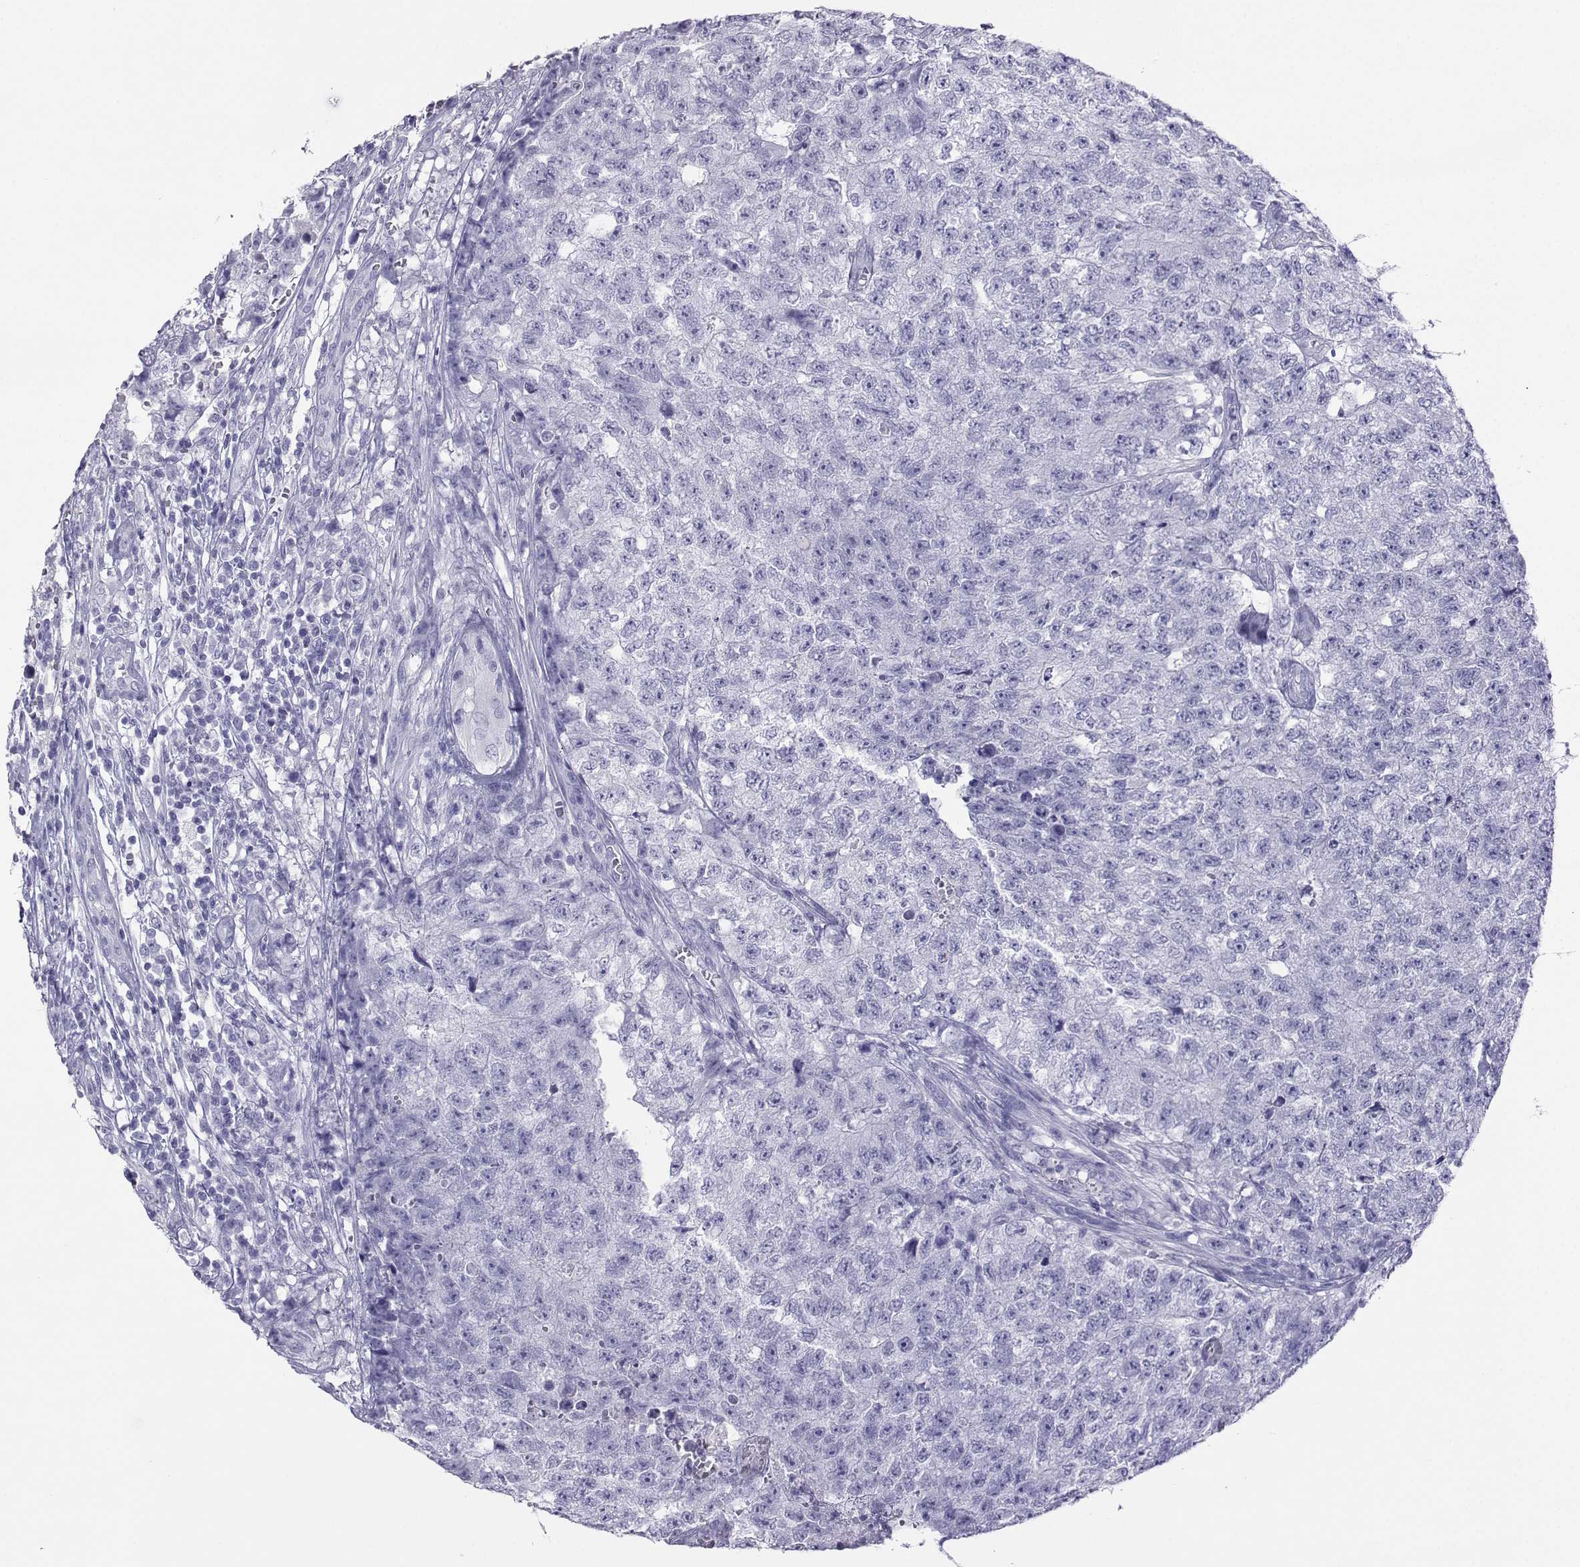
{"staining": {"intensity": "negative", "quantity": "none", "location": "none"}, "tissue": "testis cancer", "cell_type": "Tumor cells", "image_type": "cancer", "snomed": [{"axis": "morphology", "description": "Seminoma, NOS"}, {"axis": "morphology", "description": "Carcinoma, Embryonal, NOS"}, {"axis": "topography", "description": "Testis"}], "caption": "Tumor cells show no significant protein expression in testis cancer.", "gene": "LORICRIN", "patient": {"sex": "male", "age": 22}}